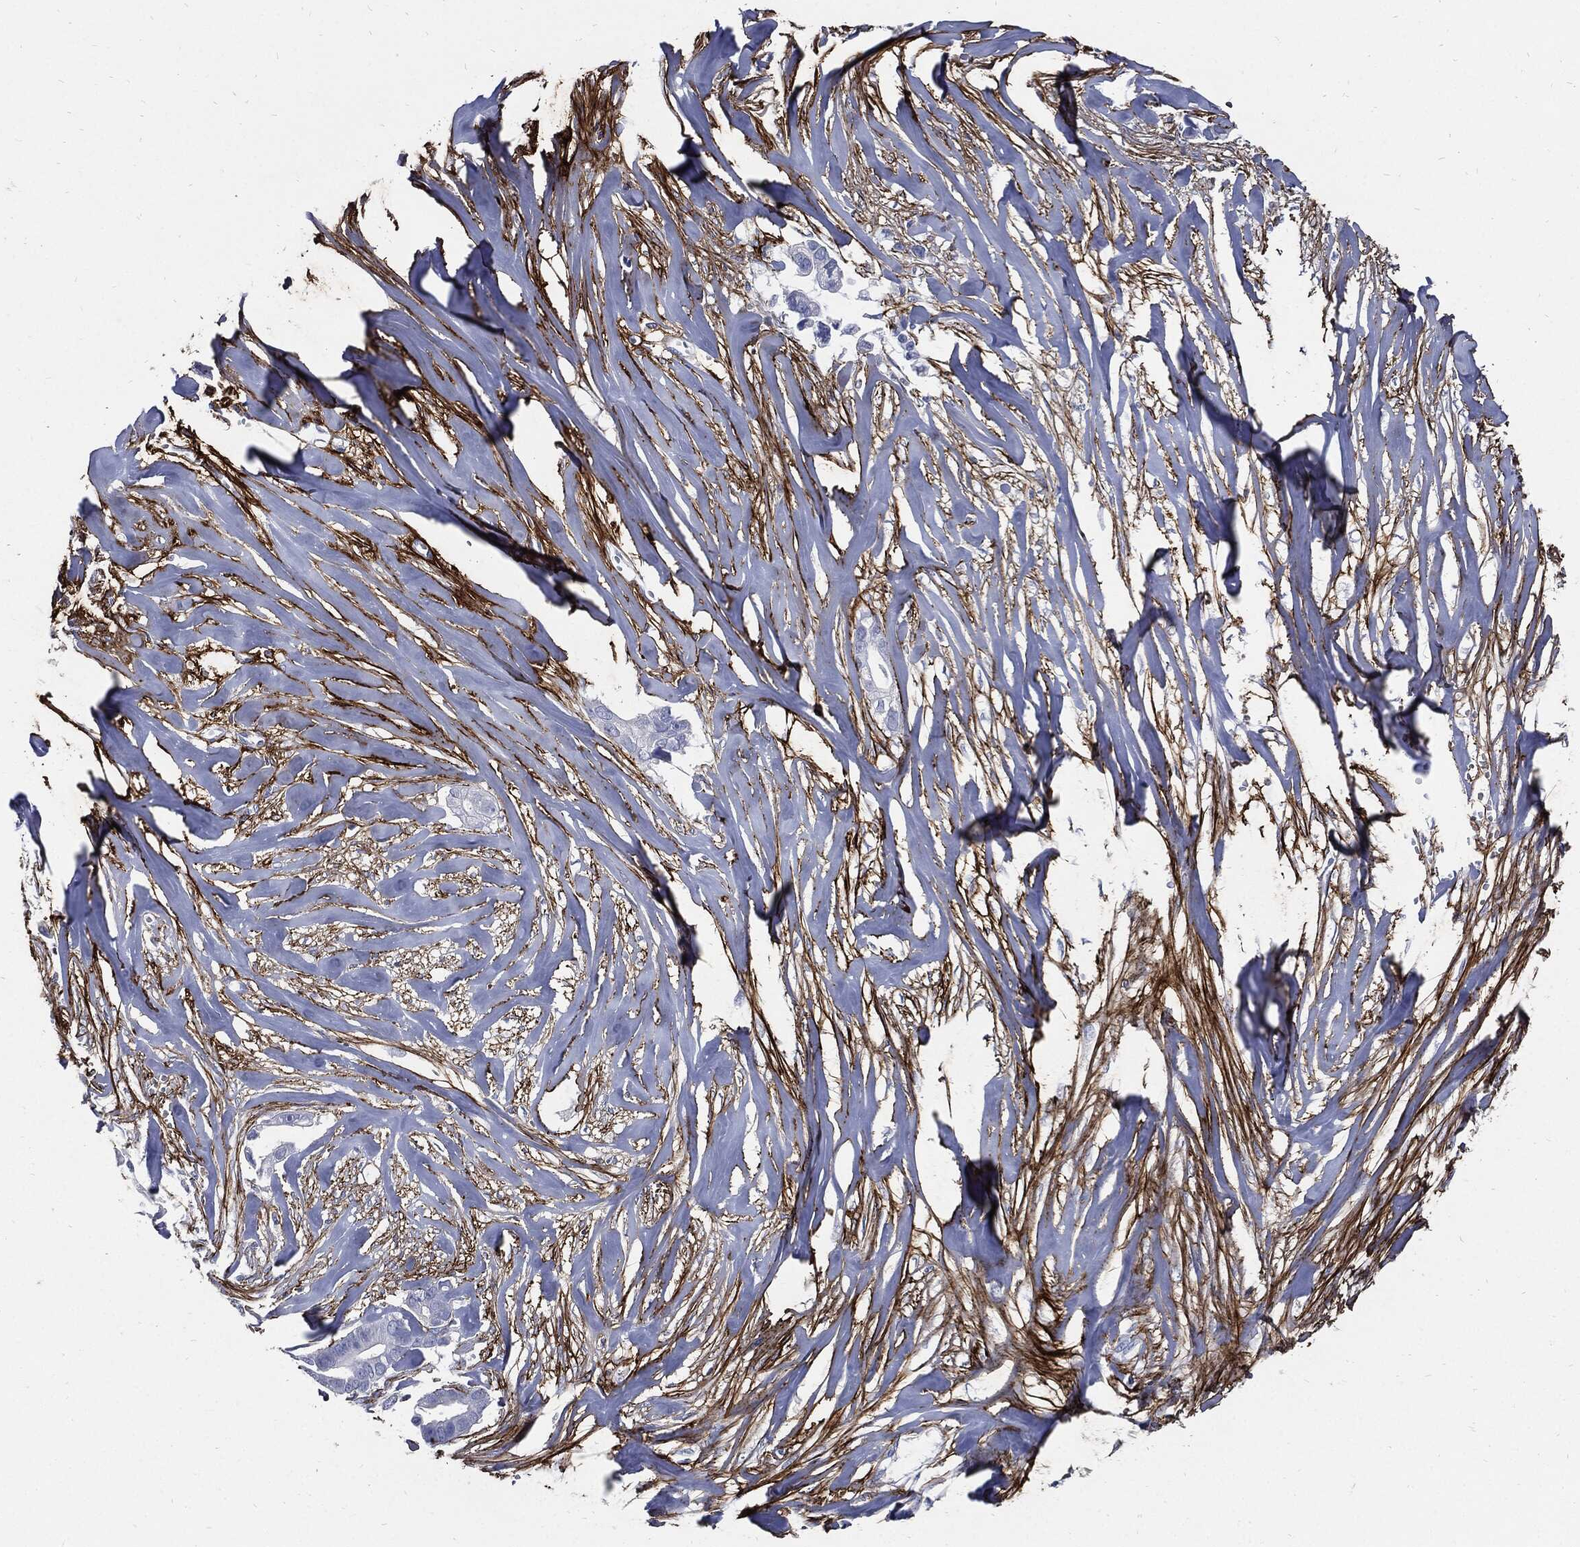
{"staining": {"intensity": "negative", "quantity": "none", "location": "none"}, "tissue": "pancreatic cancer", "cell_type": "Tumor cells", "image_type": "cancer", "snomed": [{"axis": "morphology", "description": "Adenocarcinoma, NOS"}, {"axis": "topography", "description": "Pancreas"}], "caption": "This image is of pancreatic cancer stained with immunohistochemistry to label a protein in brown with the nuclei are counter-stained blue. There is no expression in tumor cells. The staining was performed using DAB (3,3'-diaminobenzidine) to visualize the protein expression in brown, while the nuclei were stained in blue with hematoxylin (Magnification: 20x).", "gene": "FBN1", "patient": {"sex": "male", "age": 61}}